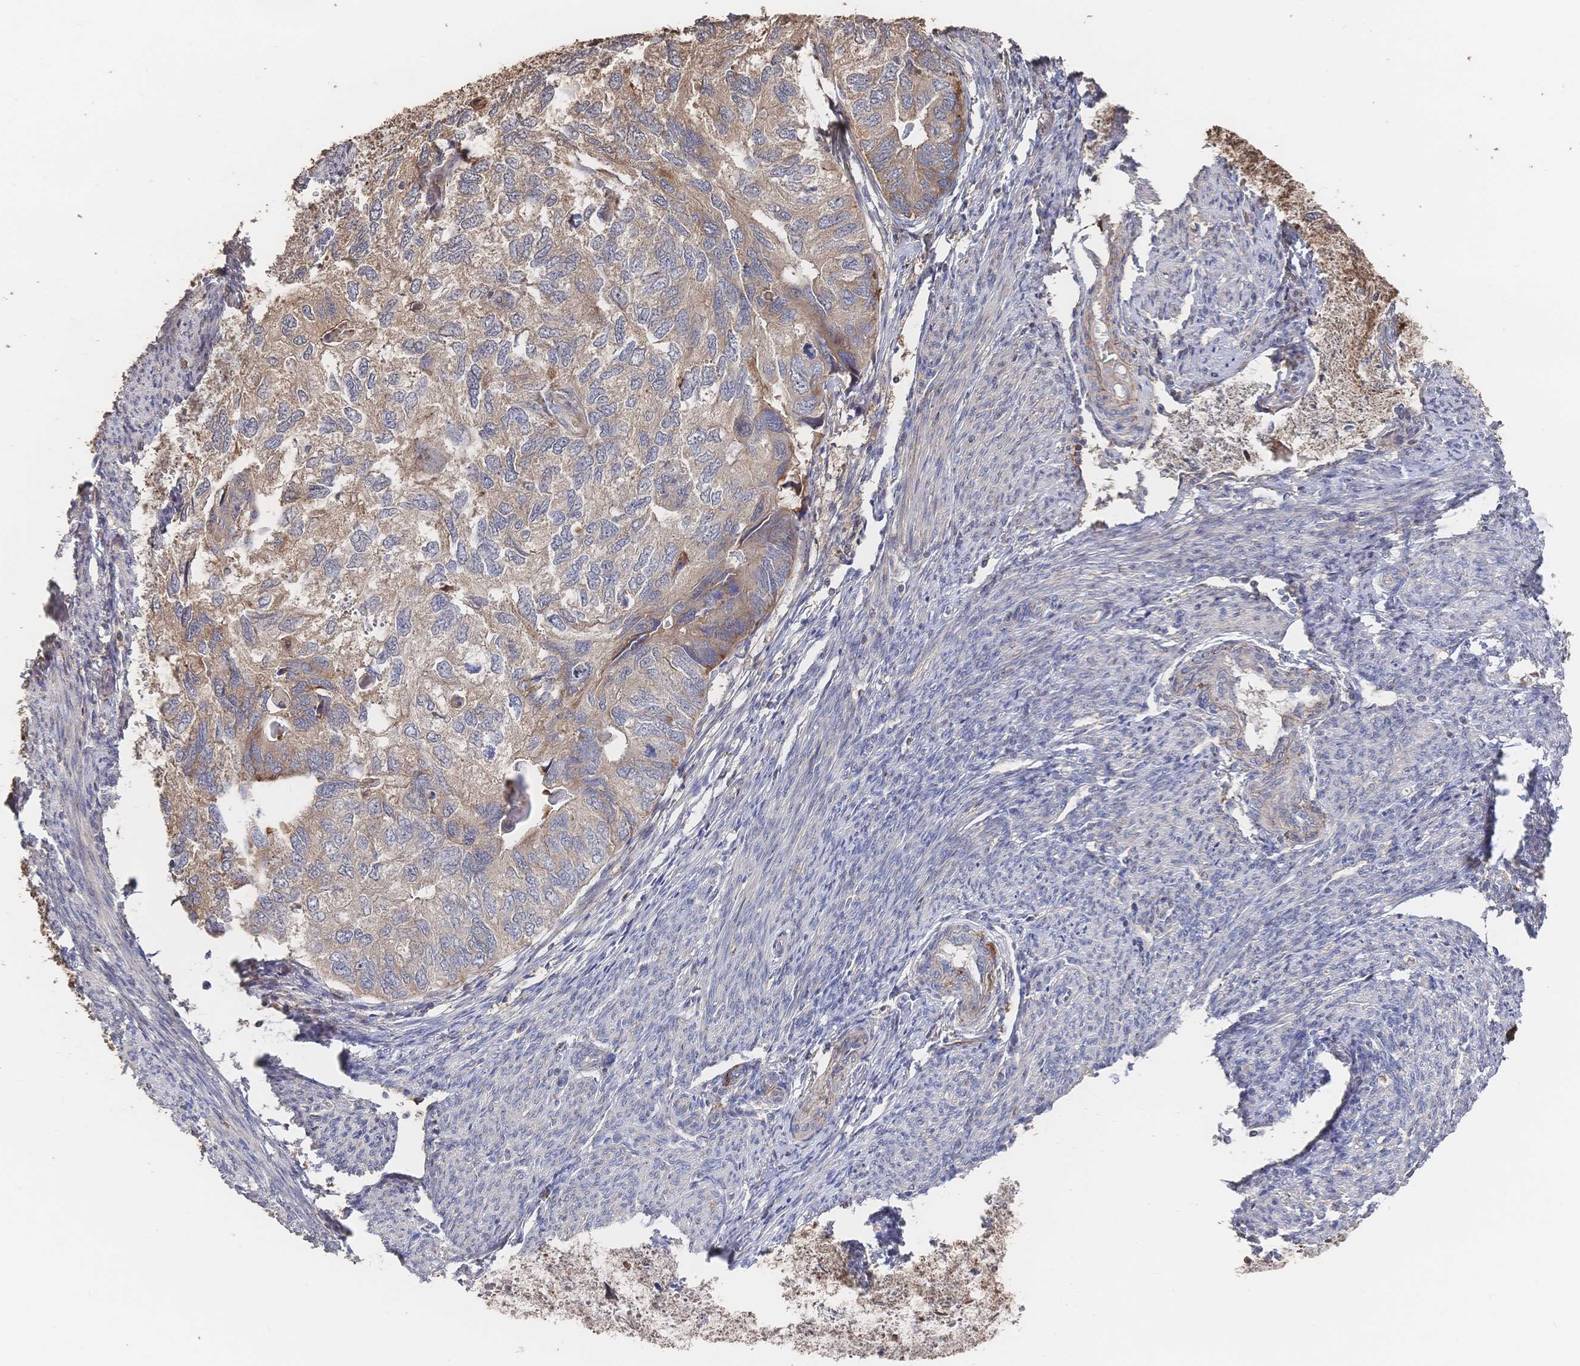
{"staining": {"intensity": "weak", "quantity": ">75%", "location": "cytoplasmic/membranous"}, "tissue": "endometrial cancer", "cell_type": "Tumor cells", "image_type": "cancer", "snomed": [{"axis": "morphology", "description": "Carcinoma, NOS"}, {"axis": "topography", "description": "Uterus"}], "caption": "Tumor cells exhibit low levels of weak cytoplasmic/membranous staining in approximately >75% of cells in carcinoma (endometrial).", "gene": "DNAJA4", "patient": {"sex": "female", "age": 76}}